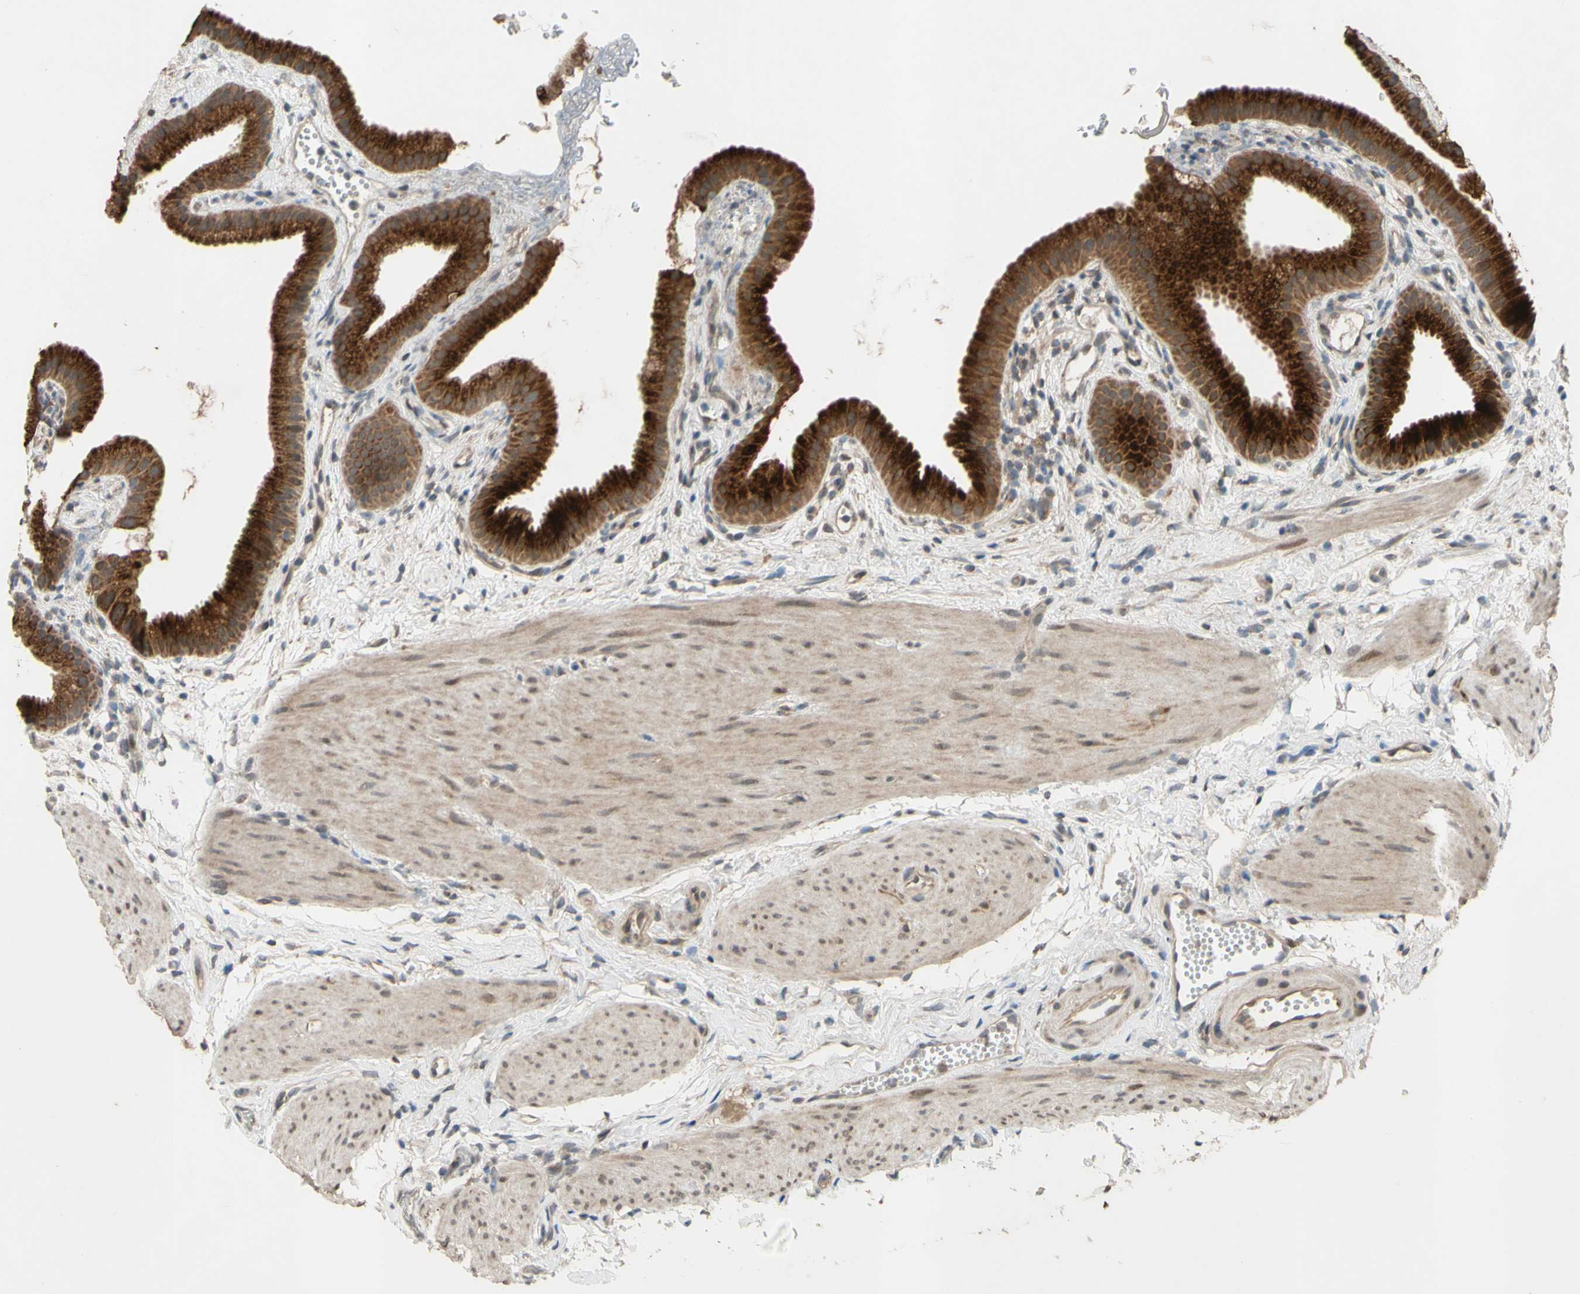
{"staining": {"intensity": "strong", "quantity": ">75%", "location": "cytoplasmic/membranous"}, "tissue": "gallbladder", "cell_type": "Glandular cells", "image_type": "normal", "snomed": [{"axis": "morphology", "description": "Normal tissue, NOS"}, {"axis": "topography", "description": "Gallbladder"}], "caption": "Gallbladder stained for a protein demonstrates strong cytoplasmic/membranous positivity in glandular cells. (Stains: DAB (3,3'-diaminobenzidine) in brown, nuclei in blue, Microscopy: brightfield microscopy at high magnification).", "gene": "CD164", "patient": {"sex": "female", "age": 64}}